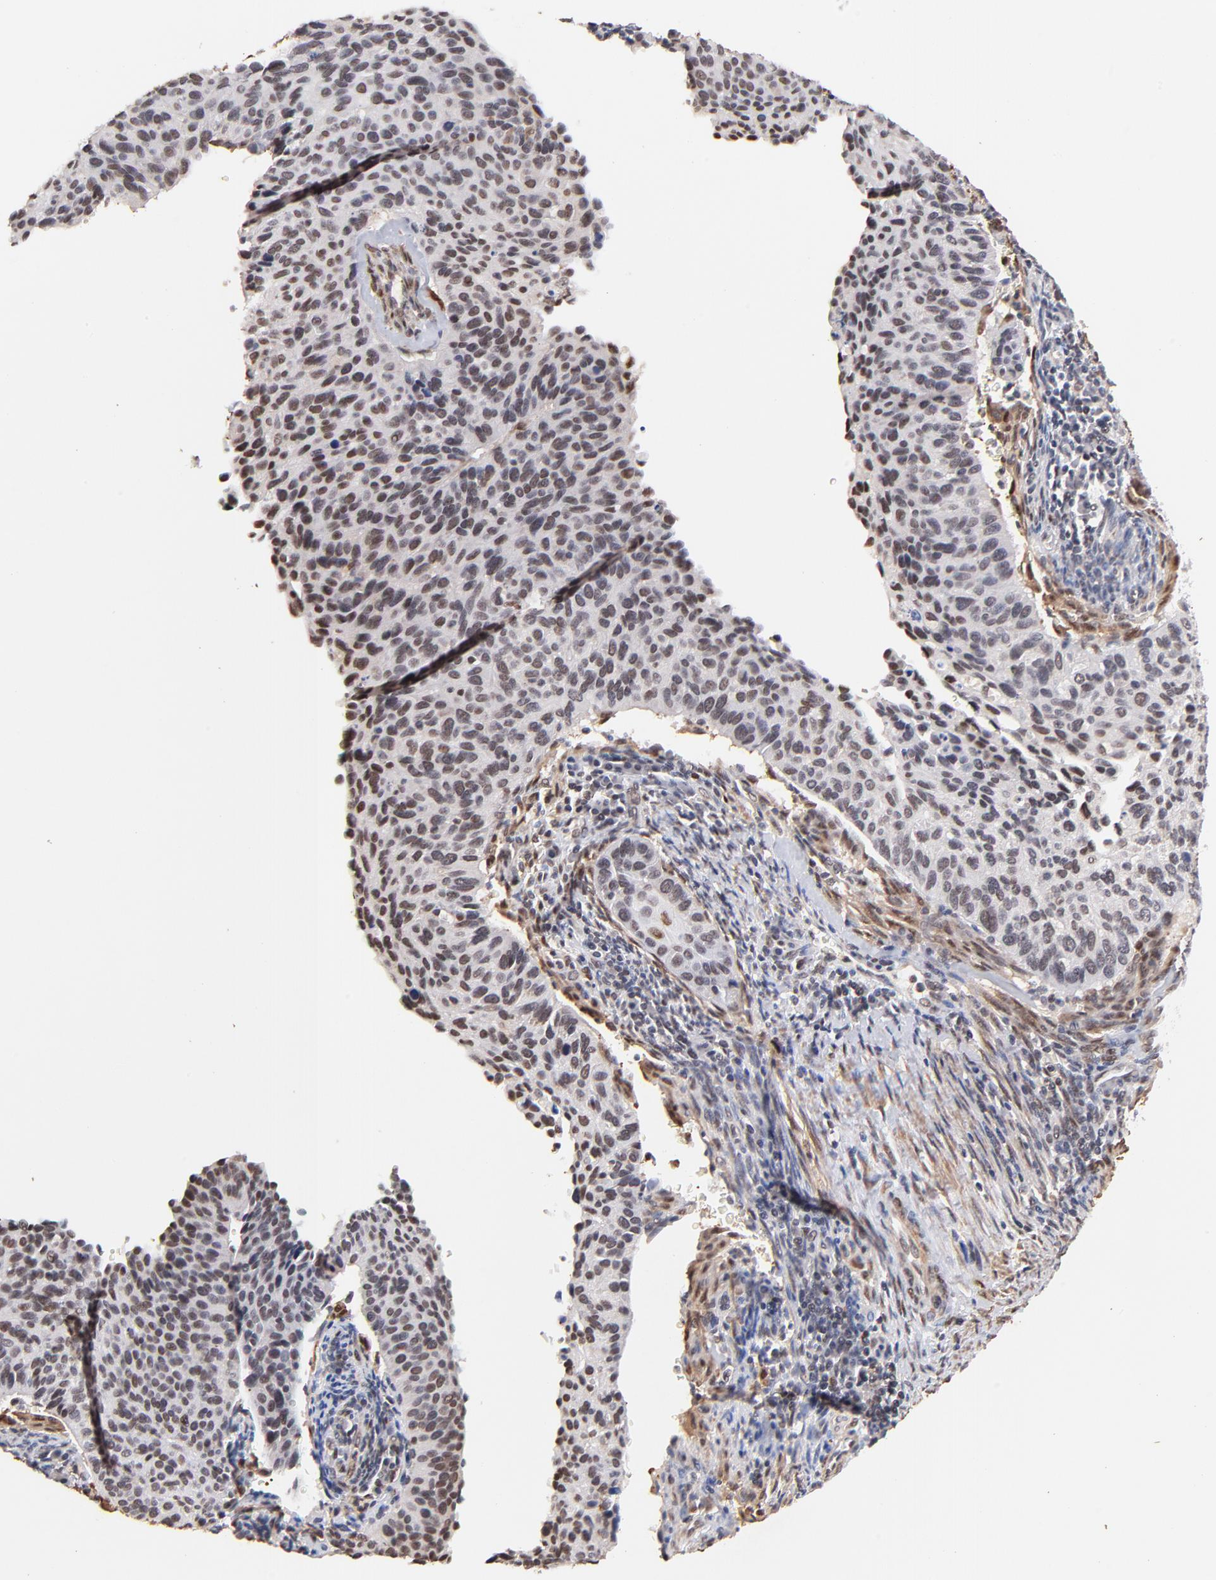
{"staining": {"intensity": "weak", "quantity": "25%-75%", "location": "nuclear"}, "tissue": "cervical cancer", "cell_type": "Tumor cells", "image_type": "cancer", "snomed": [{"axis": "morphology", "description": "Adenocarcinoma, NOS"}, {"axis": "topography", "description": "Cervix"}], "caption": "Human adenocarcinoma (cervical) stained for a protein (brown) exhibits weak nuclear positive expression in about 25%-75% of tumor cells.", "gene": "ZFP92", "patient": {"sex": "female", "age": 29}}